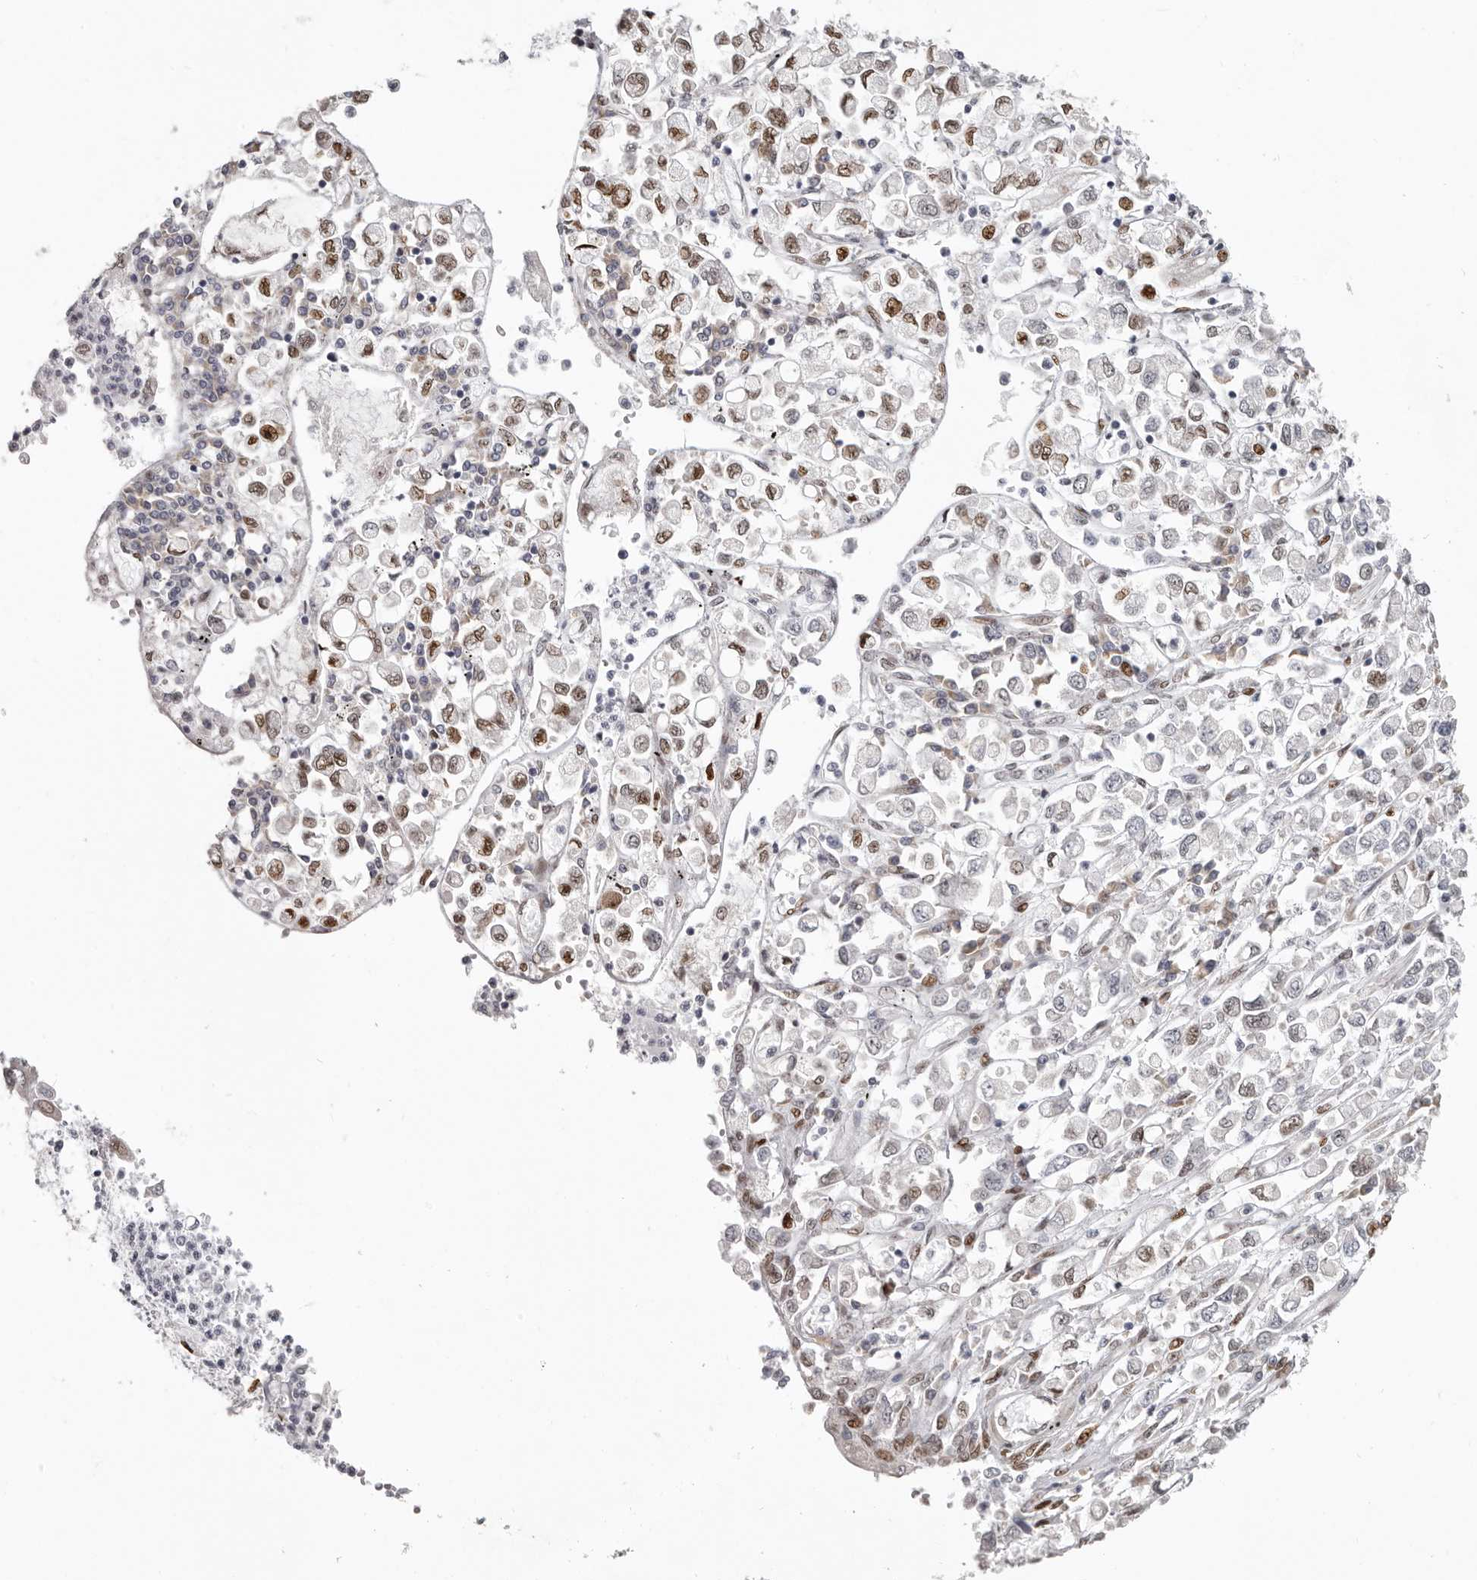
{"staining": {"intensity": "moderate", "quantity": "25%-75%", "location": "nuclear"}, "tissue": "stomach cancer", "cell_type": "Tumor cells", "image_type": "cancer", "snomed": [{"axis": "morphology", "description": "Adenocarcinoma, NOS"}, {"axis": "topography", "description": "Stomach"}], "caption": "Immunohistochemical staining of stomach cancer reveals moderate nuclear protein staining in about 25%-75% of tumor cells.", "gene": "SRP19", "patient": {"sex": "female", "age": 76}}